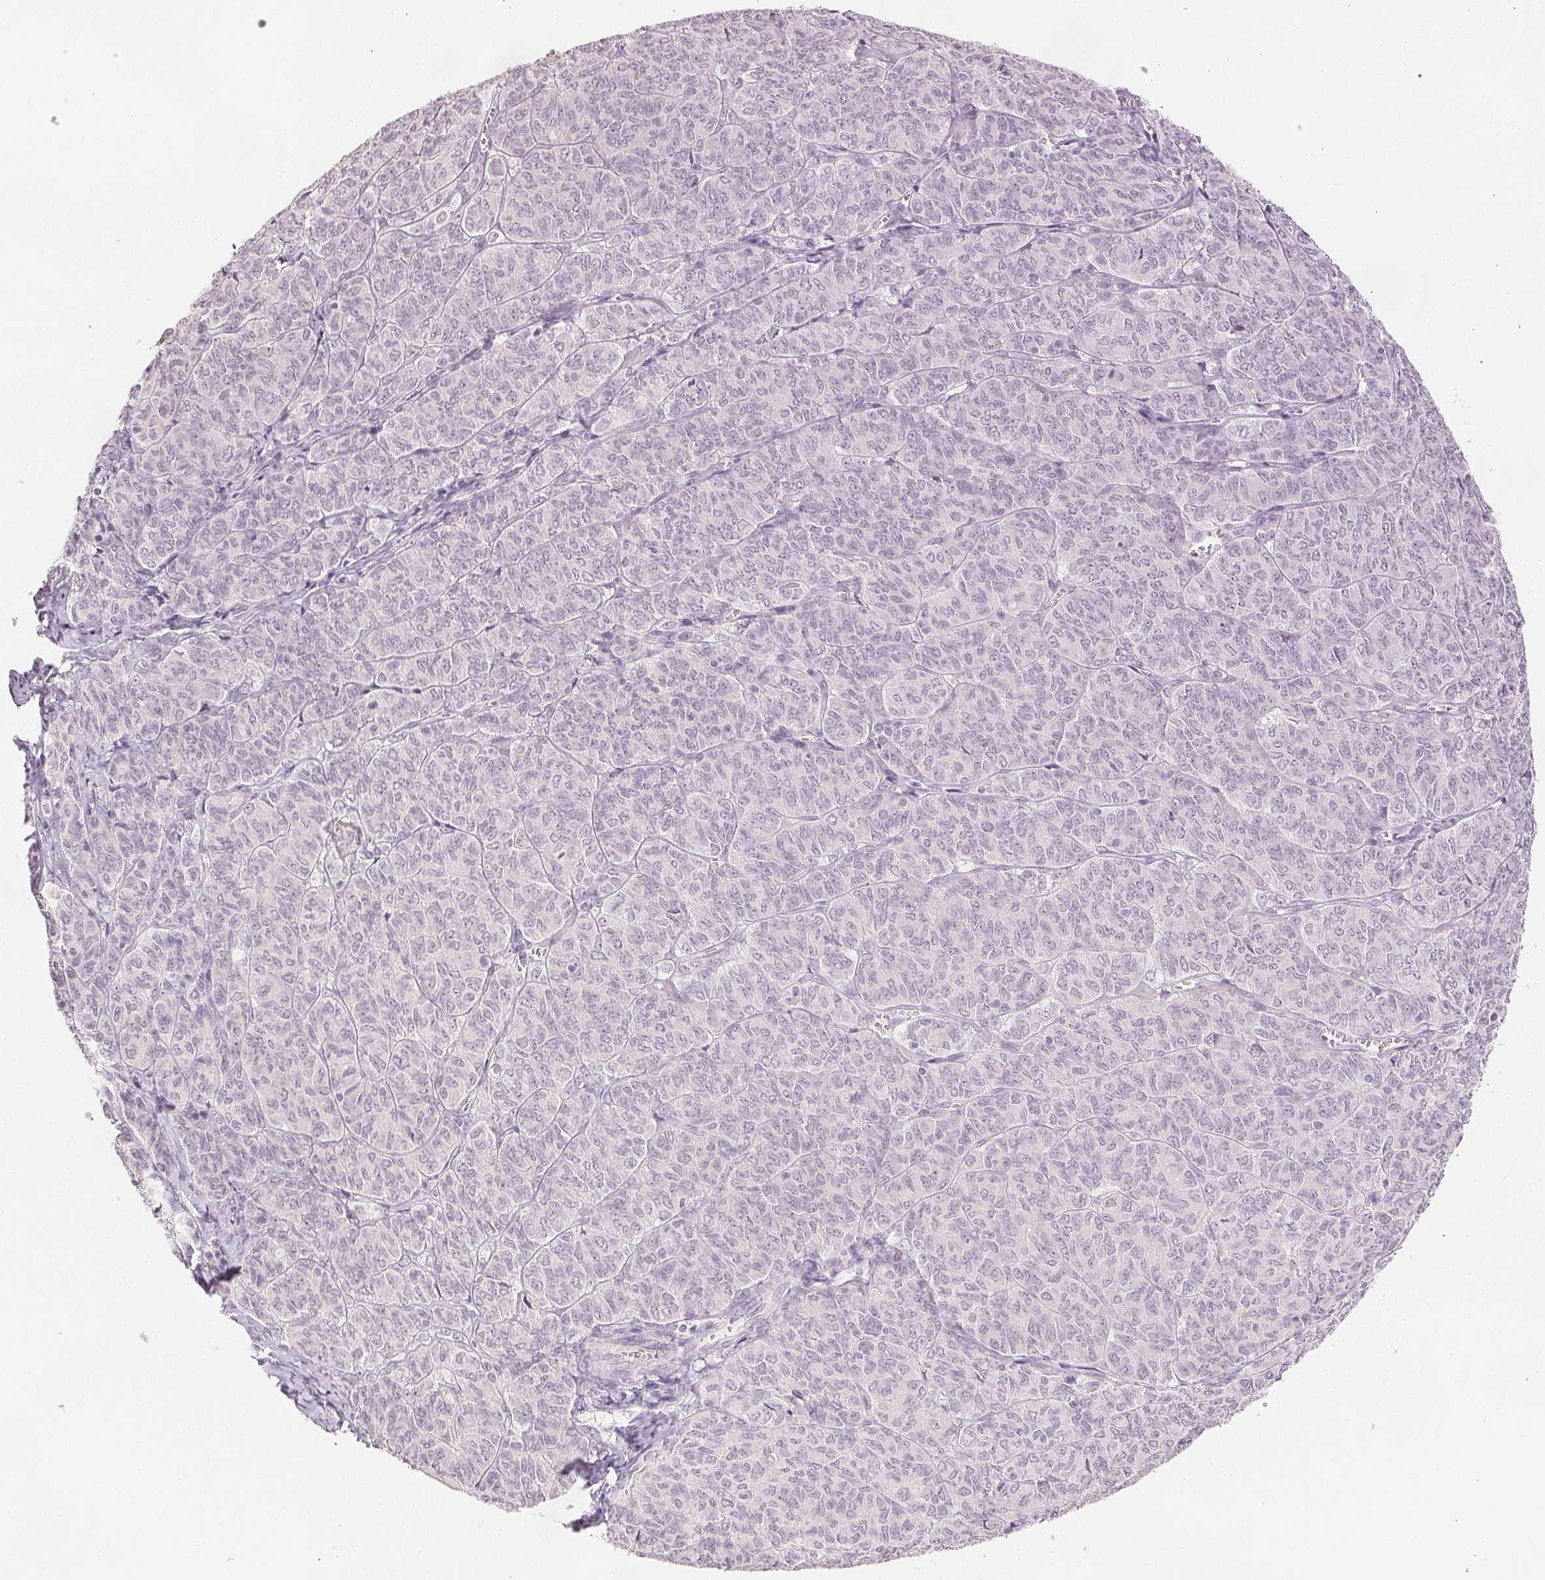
{"staining": {"intensity": "negative", "quantity": "none", "location": "none"}, "tissue": "ovarian cancer", "cell_type": "Tumor cells", "image_type": "cancer", "snomed": [{"axis": "morphology", "description": "Carcinoma, endometroid"}, {"axis": "topography", "description": "Ovary"}], "caption": "Ovarian cancer (endometroid carcinoma) stained for a protein using immunohistochemistry shows no expression tumor cells.", "gene": "SCGN", "patient": {"sex": "female", "age": 80}}